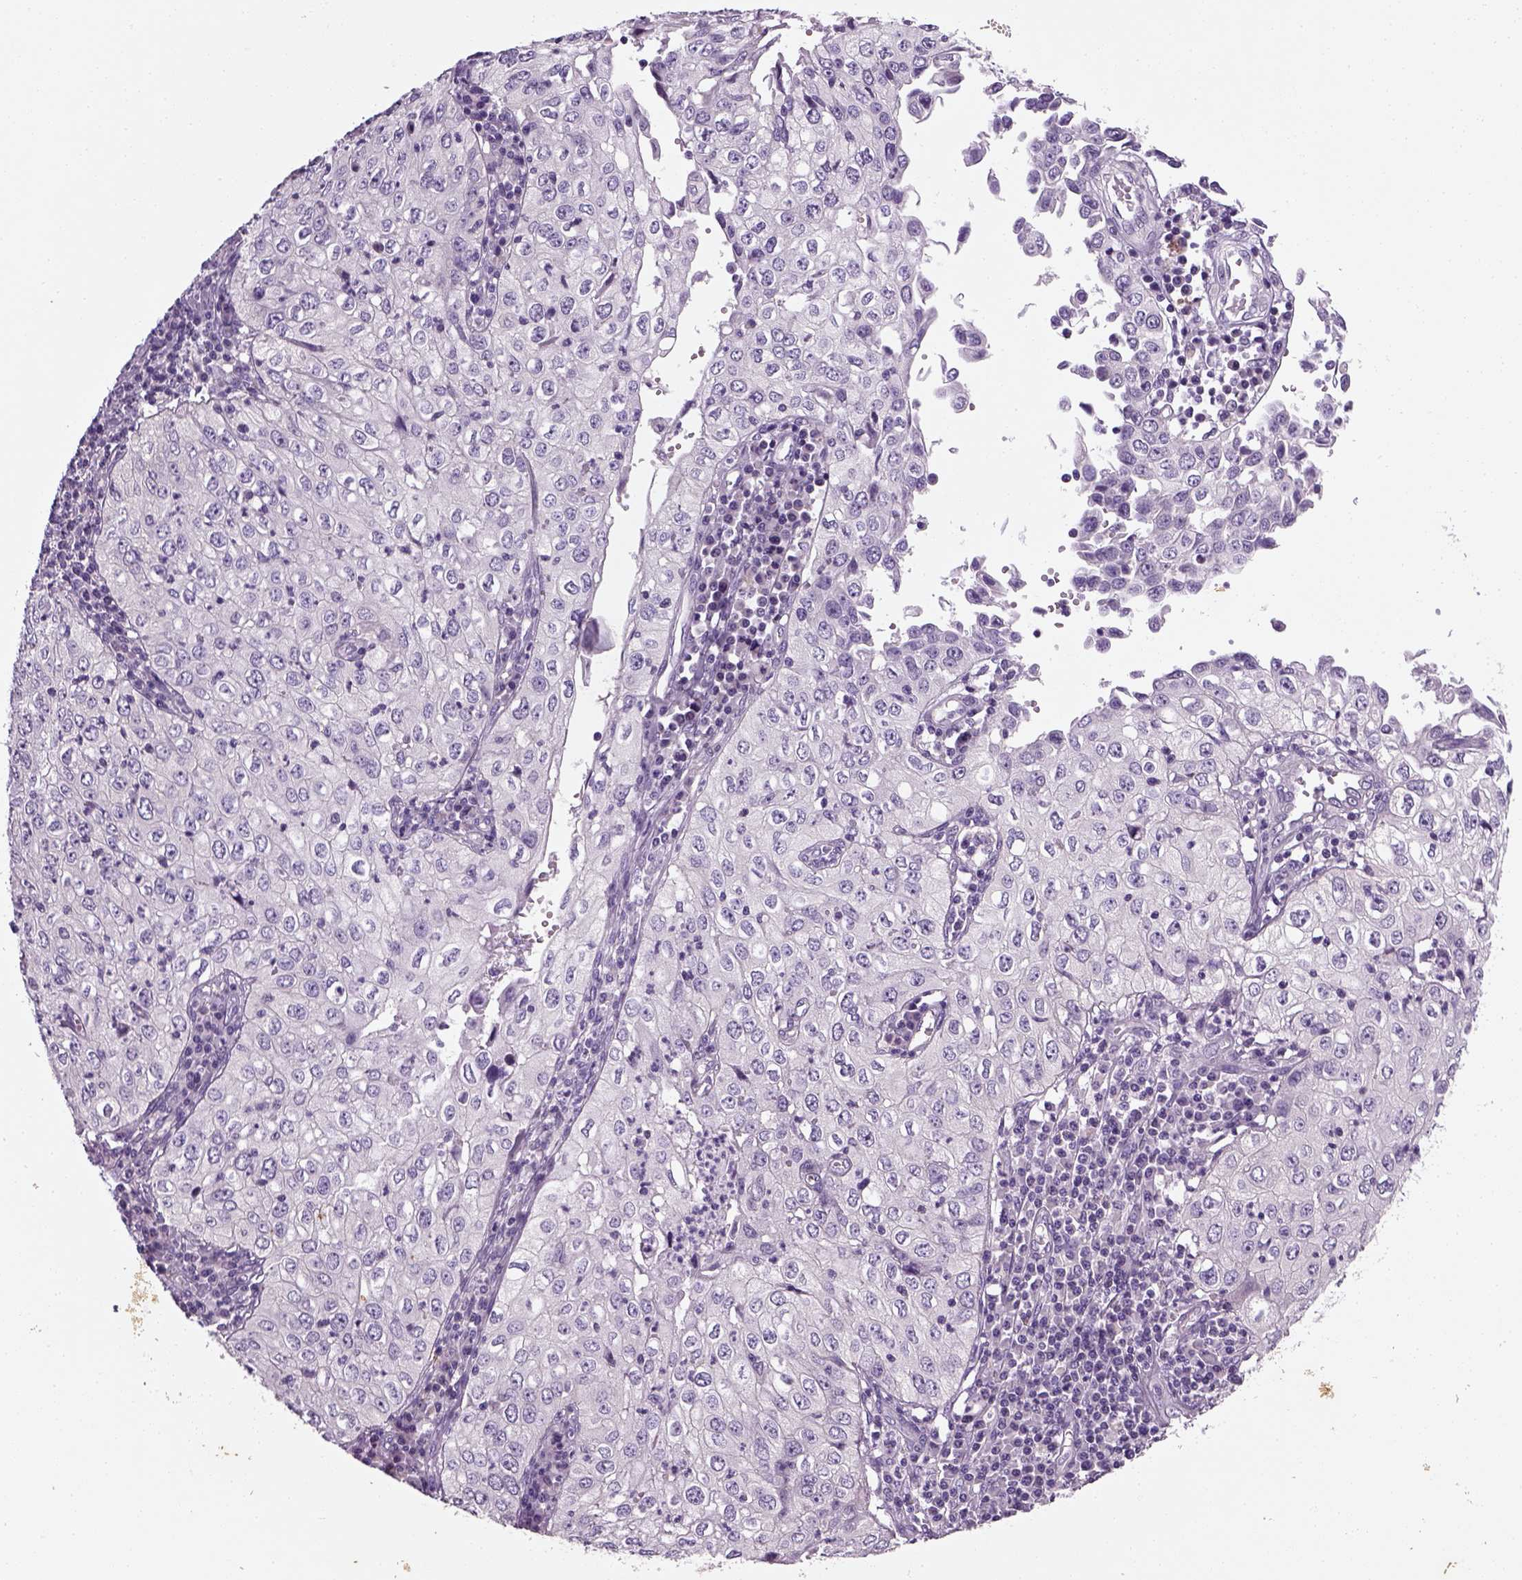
{"staining": {"intensity": "negative", "quantity": "none", "location": "none"}, "tissue": "cervical cancer", "cell_type": "Tumor cells", "image_type": "cancer", "snomed": [{"axis": "morphology", "description": "Squamous cell carcinoma, NOS"}, {"axis": "topography", "description": "Cervix"}], "caption": "DAB (3,3'-diaminobenzidine) immunohistochemical staining of human cervical squamous cell carcinoma shows no significant expression in tumor cells.", "gene": "ELOVL3", "patient": {"sex": "female", "age": 24}}